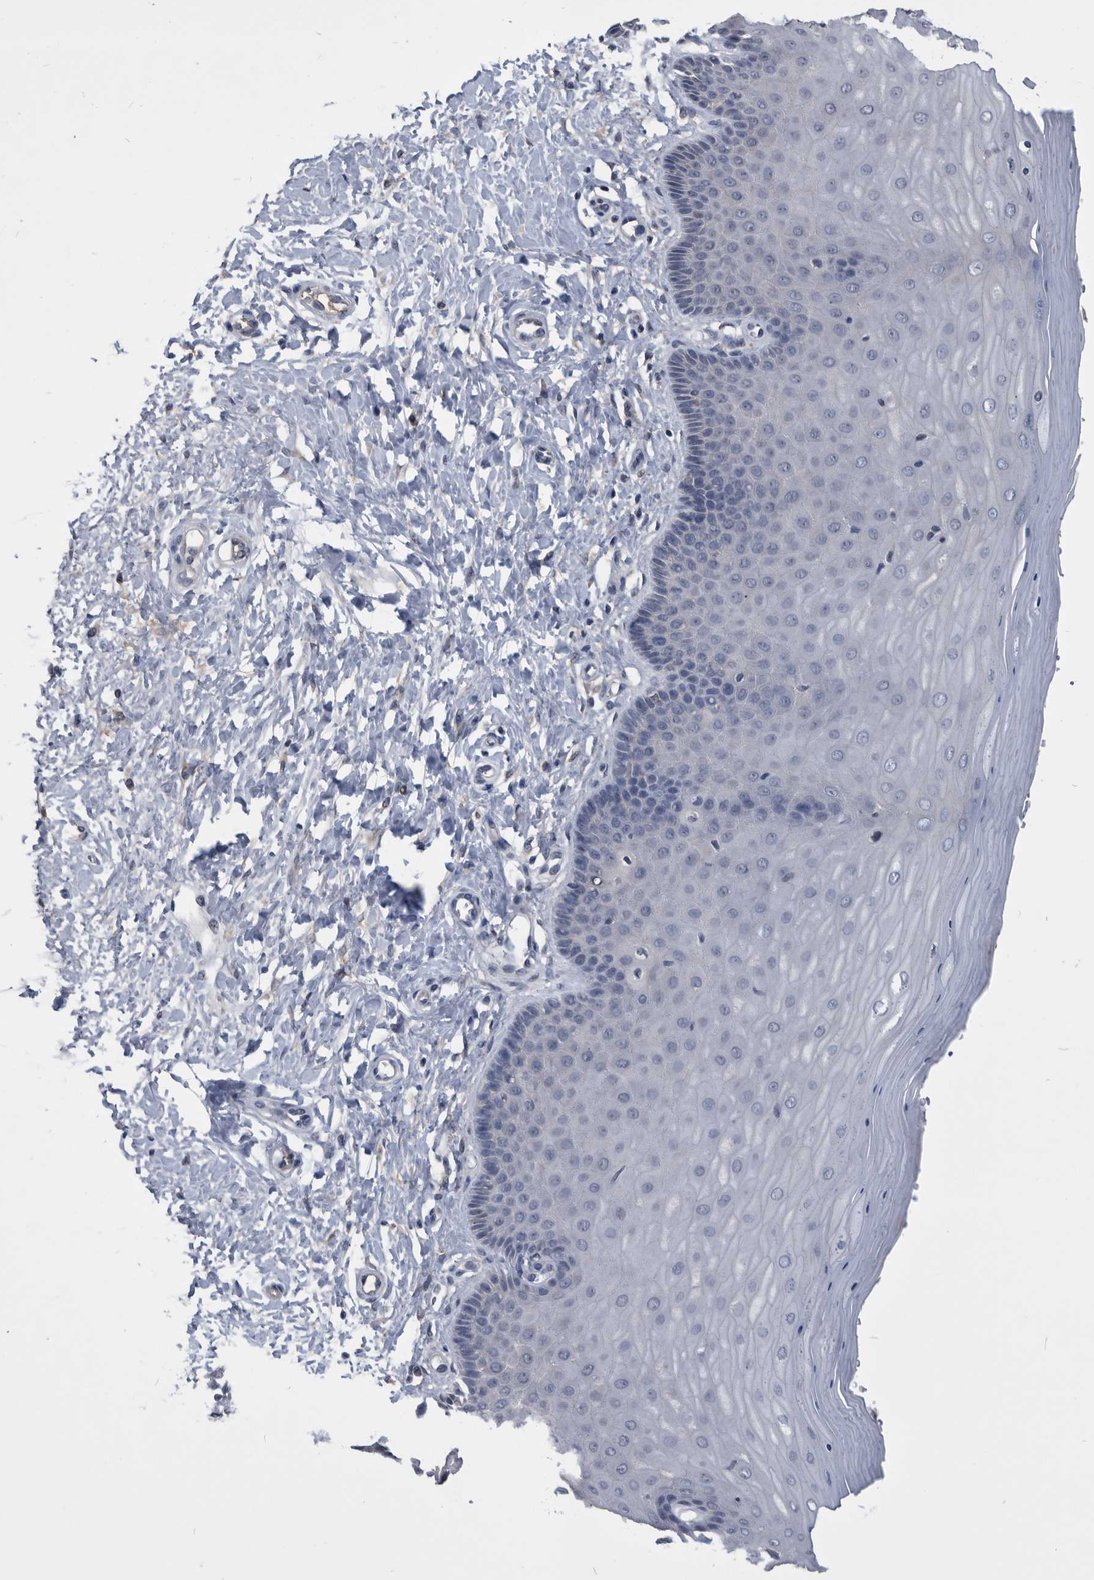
{"staining": {"intensity": "weak", "quantity": "25%-75%", "location": "cytoplasmic/membranous"}, "tissue": "cervix", "cell_type": "Glandular cells", "image_type": "normal", "snomed": [{"axis": "morphology", "description": "Normal tissue, NOS"}, {"axis": "topography", "description": "Cervix"}], "caption": "A brown stain labels weak cytoplasmic/membranous expression of a protein in glandular cells of unremarkable cervix.", "gene": "PDXK", "patient": {"sex": "female", "age": 55}}